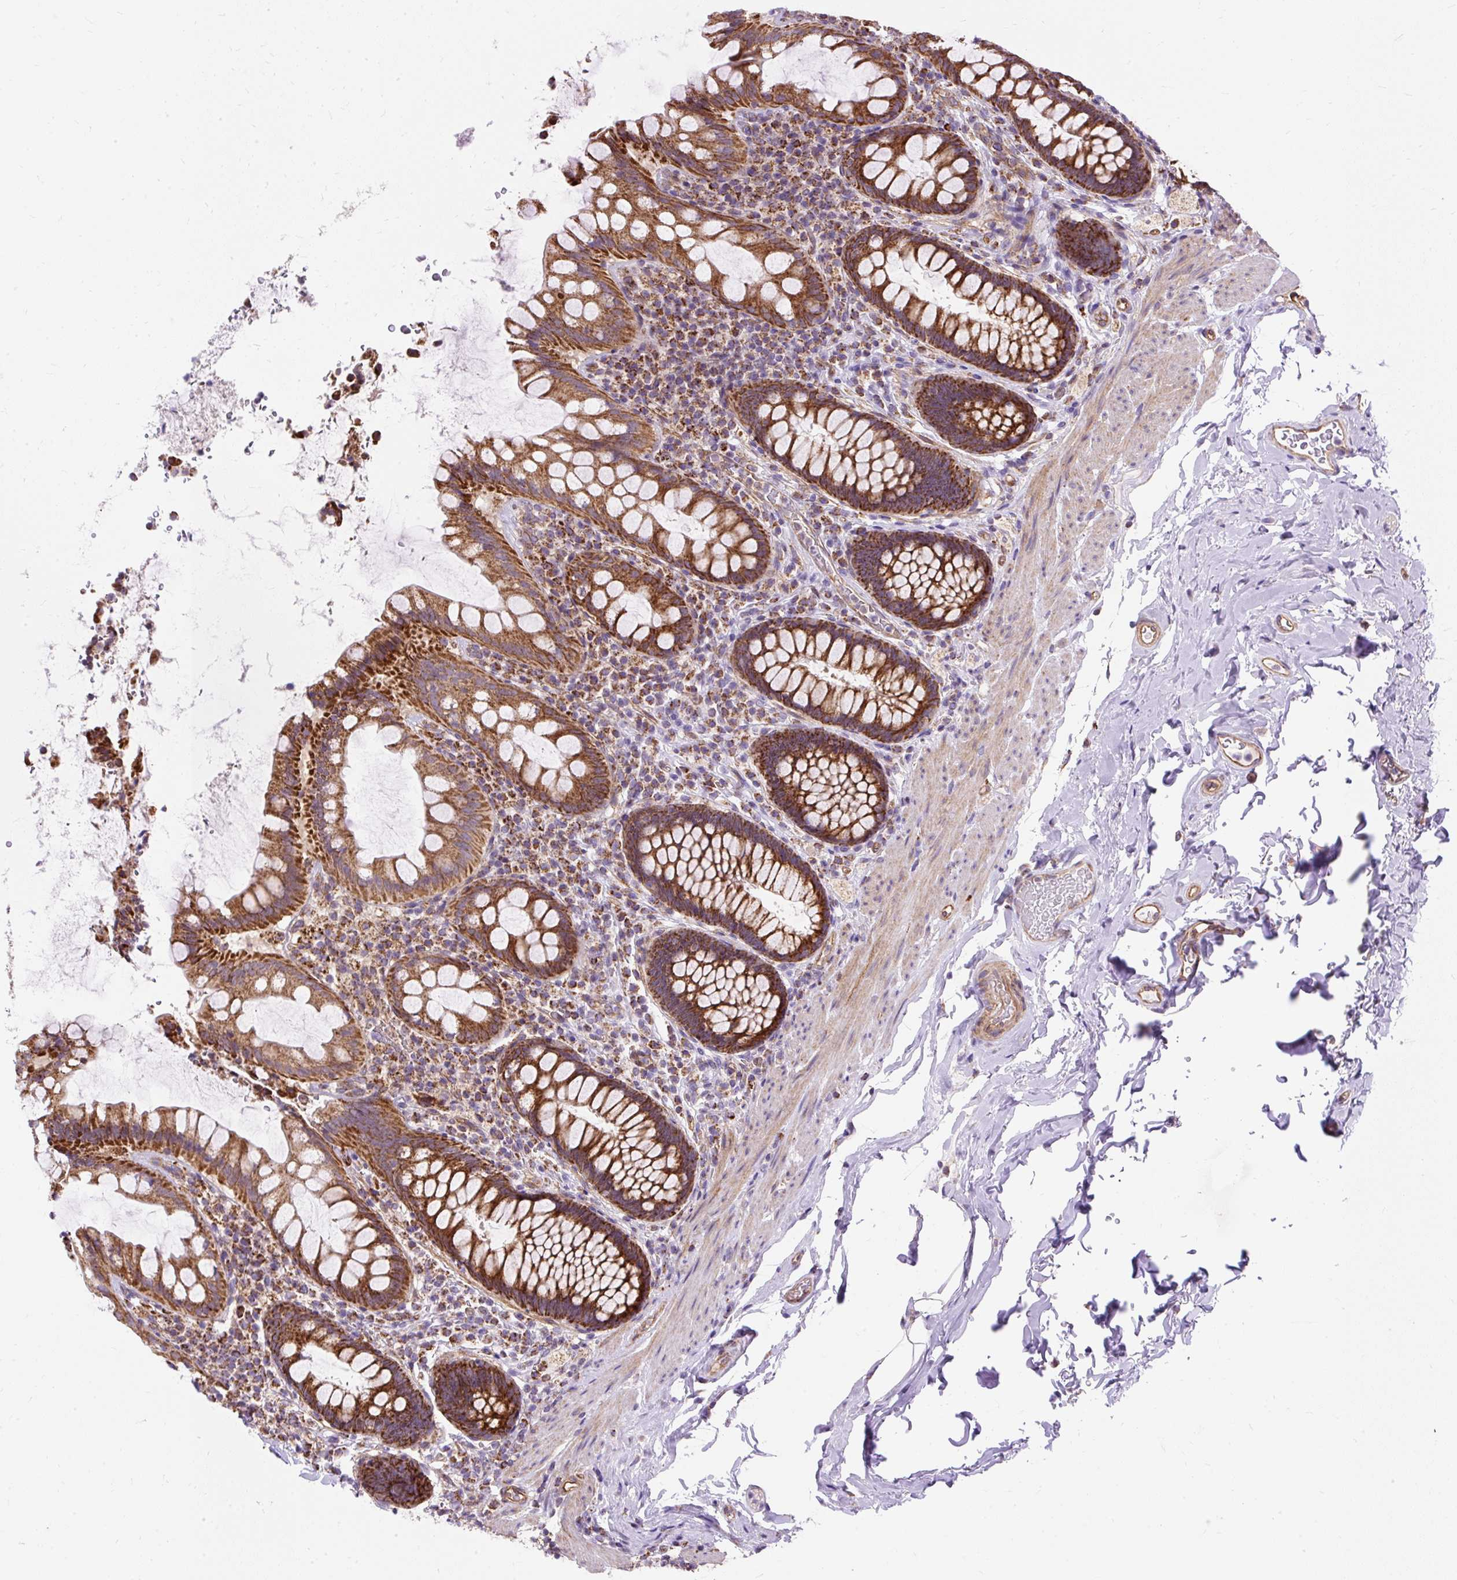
{"staining": {"intensity": "strong", "quantity": ">75%", "location": "cytoplasmic/membranous"}, "tissue": "rectum", "cell_type": "Glandular cells", "image_type": "normal", "snomed": [{"axis": "morphology", "description": "Normal tissue, NOS"}, {"axis": "topography", "description": "Rectum"}], "caption": "Strong cytoplasmic/membranous positivity is appreciated in about >75% of glandular cells in benign rectum.", "gene": "CEP290", "patient": {"sex": "female", "age": 69}}